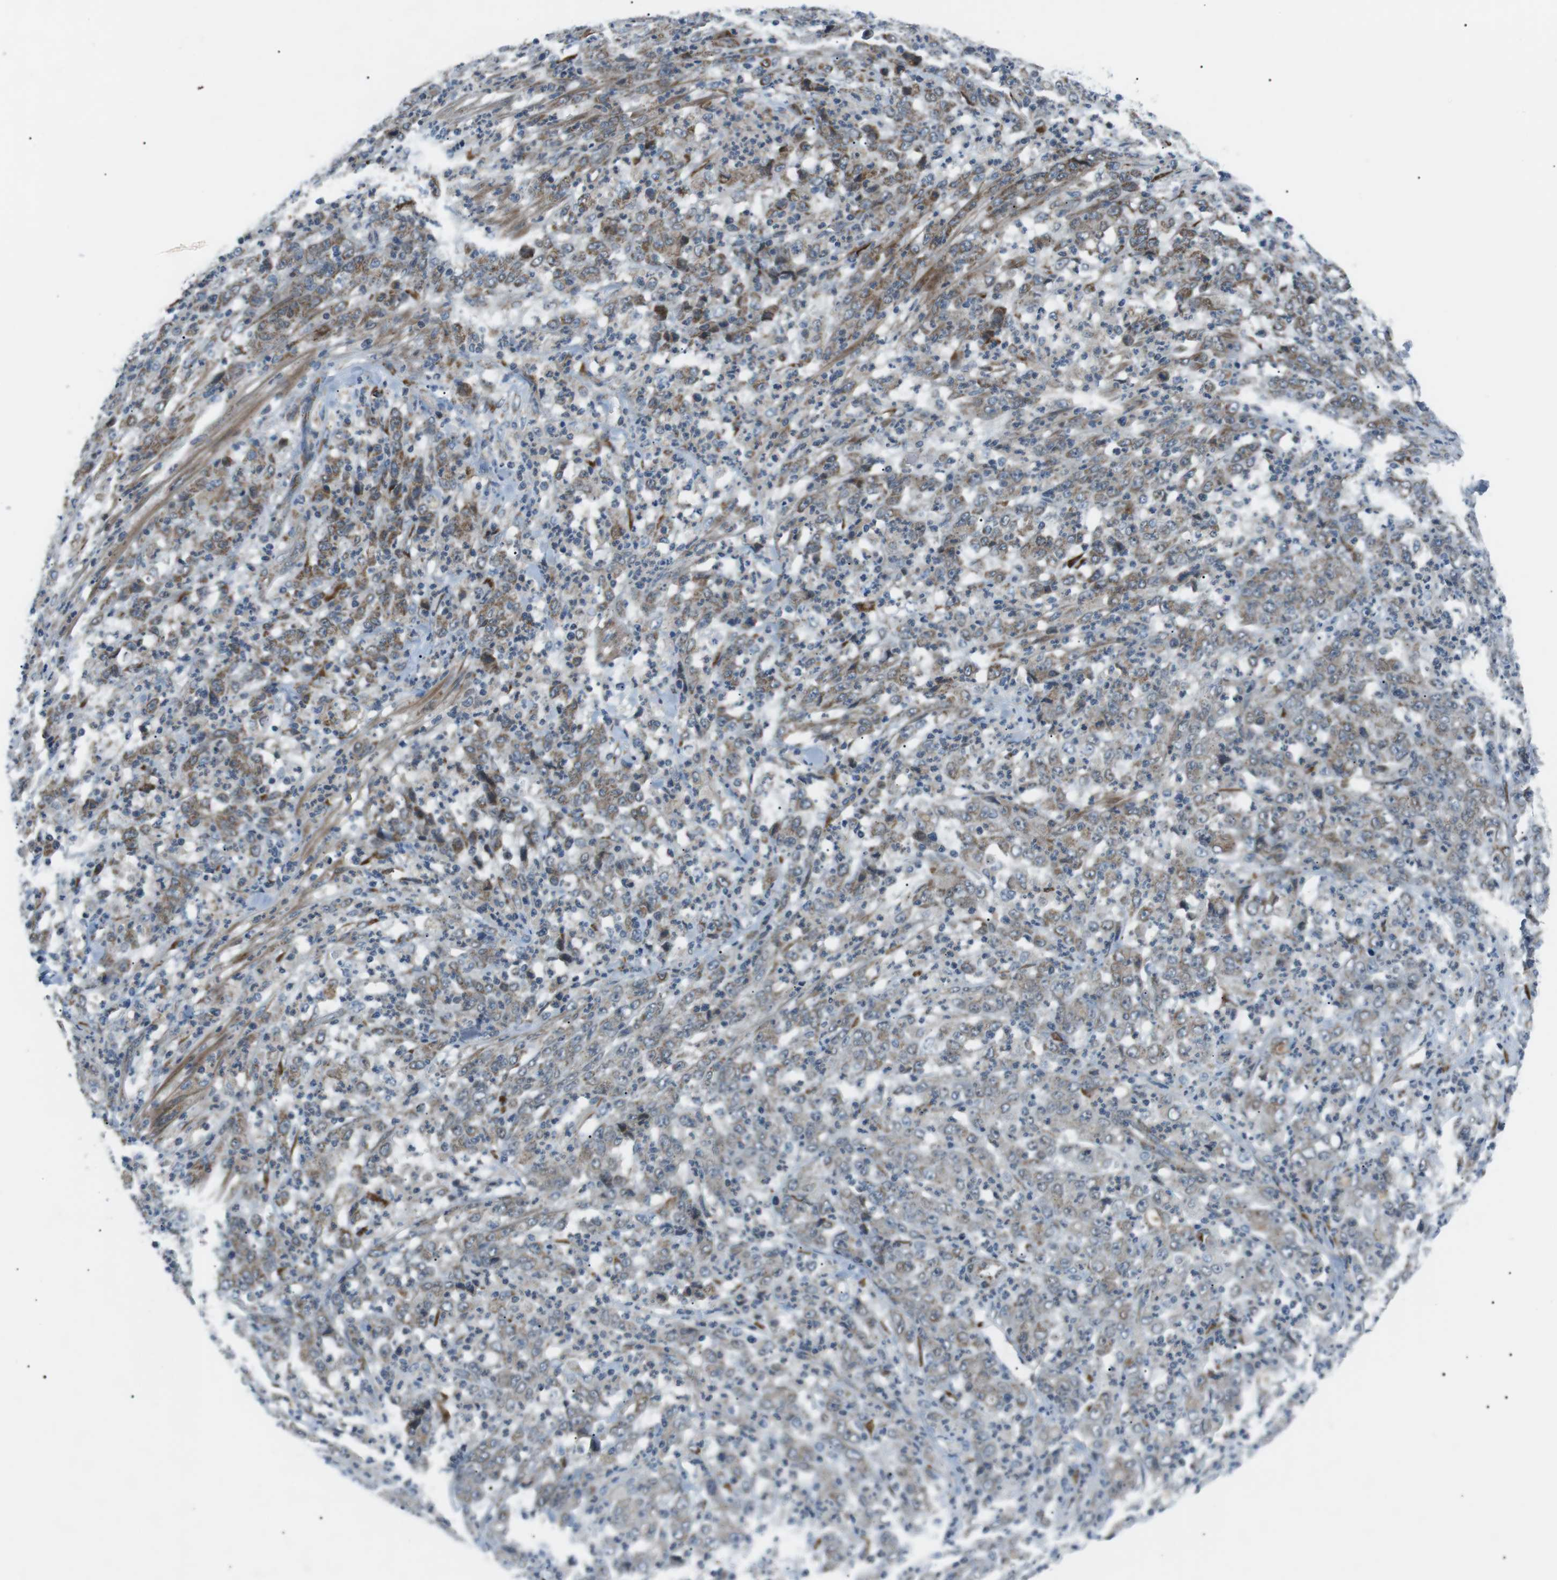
{"staining": {"intensity": "moderate", "quantity": "25%-75%", "location": "cytoplasmic/membranous"}, "tissue": "stomach cancer", "cell_type": "Tumor cells", "image_type": "cancer", "snomed": [{"axis": "morphology", "description": "Adenocarcinoma, NOS"}, {"axis": "topography", "description": "Stomach, lower"}], "caption": "Moderate cytoplasmic/membranous positivity for a protein is present in approximately 25%-75% of tumor cells of stomach cancer (adenocarcinoma) using IHC.", "gene": "ARID5B", "patient": {"sex": "female", "age": 71}}